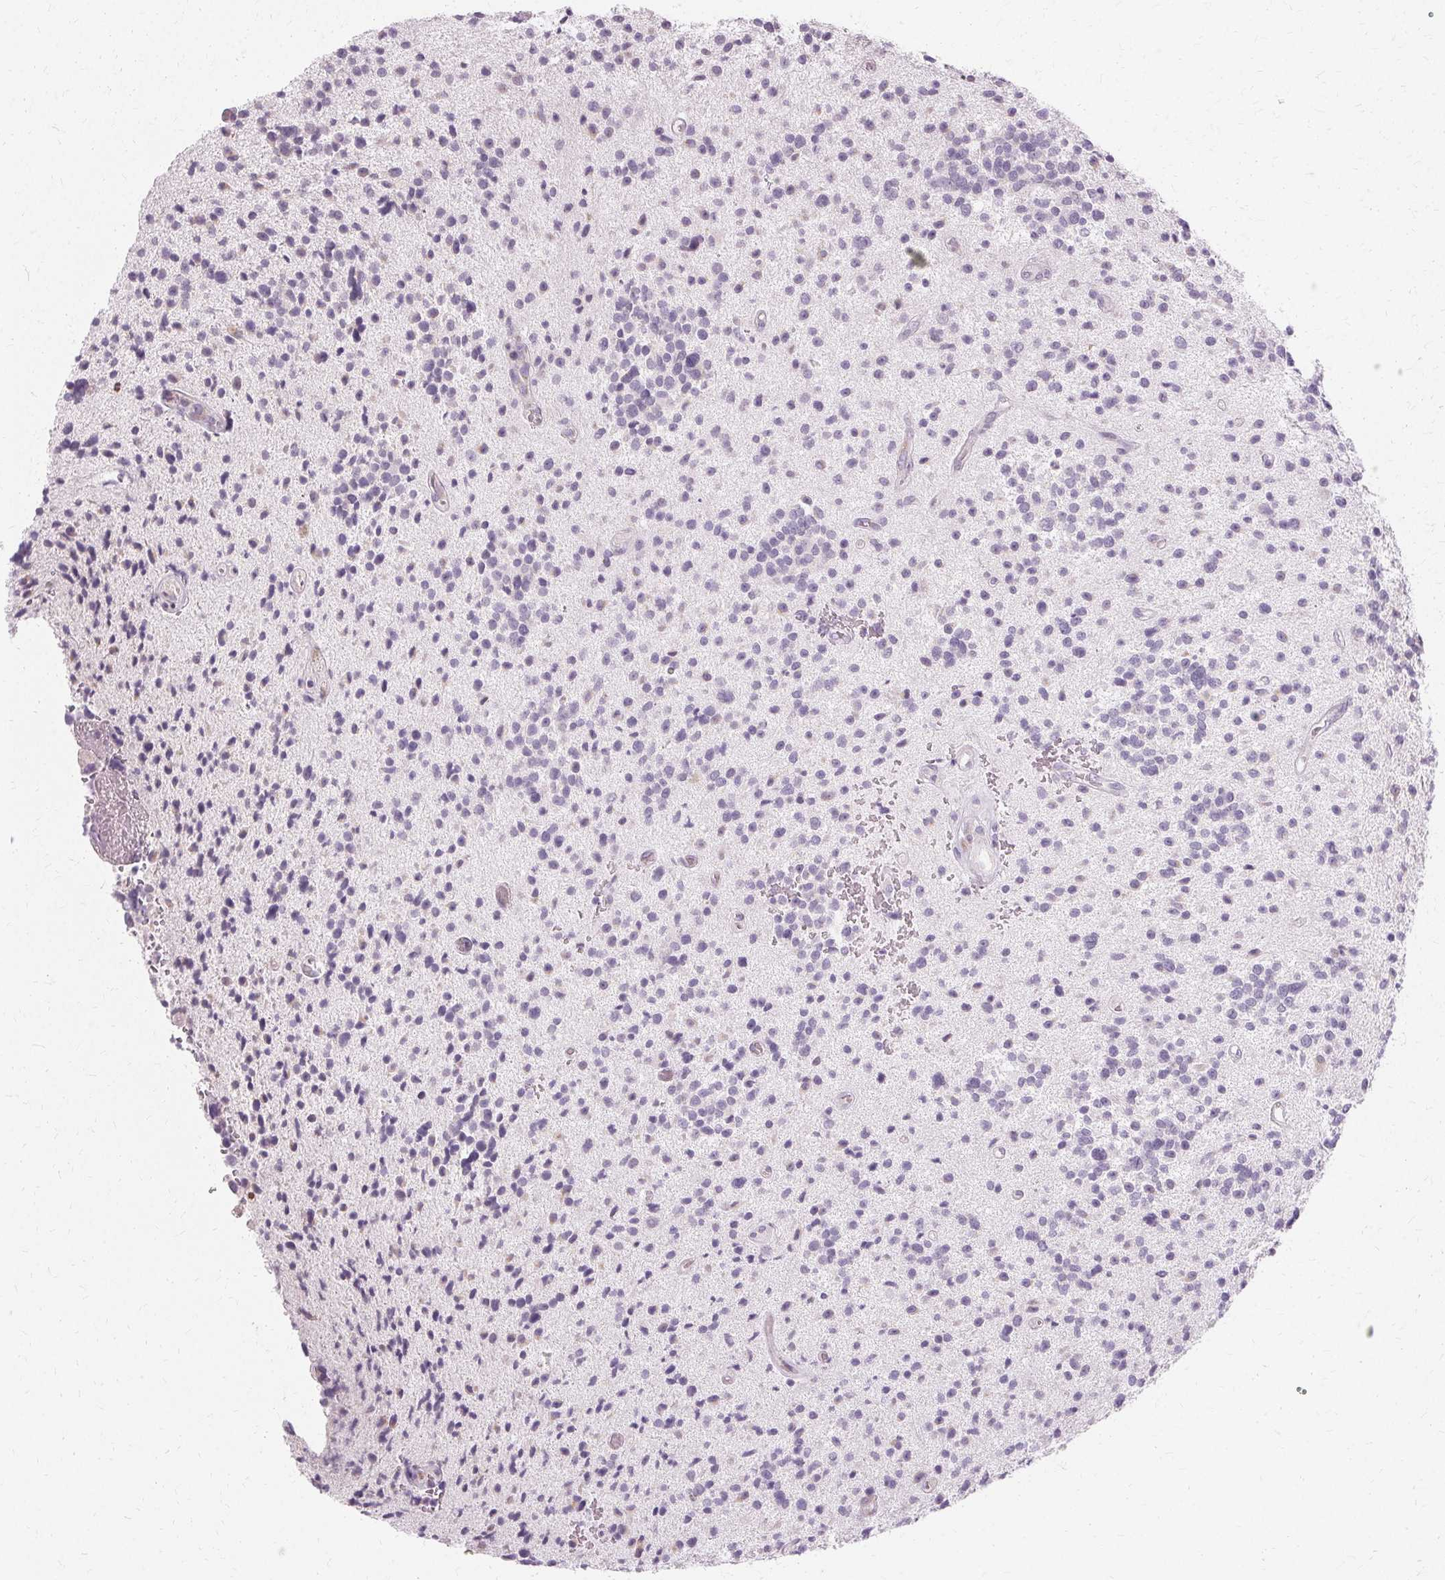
{"staining": {"intensity": "negative", "quantity": "none", "location": "none"}, "tissue": "glioma", "cell_type": "Tumor cells", "image_type": "cancer", "snomed": [{"axis": "morphology", "description": "Glioma, malignant, High grade"}, {"axis": "topography", "description": "Brain"}], "caption": "The immunohistochemistry (IHC) photomicrograph has no significant expression in tumor cells of malignant high-grade glioma tissue.", "gene": "FCRL3", "patient": {"sex": "male", "age": 29}}